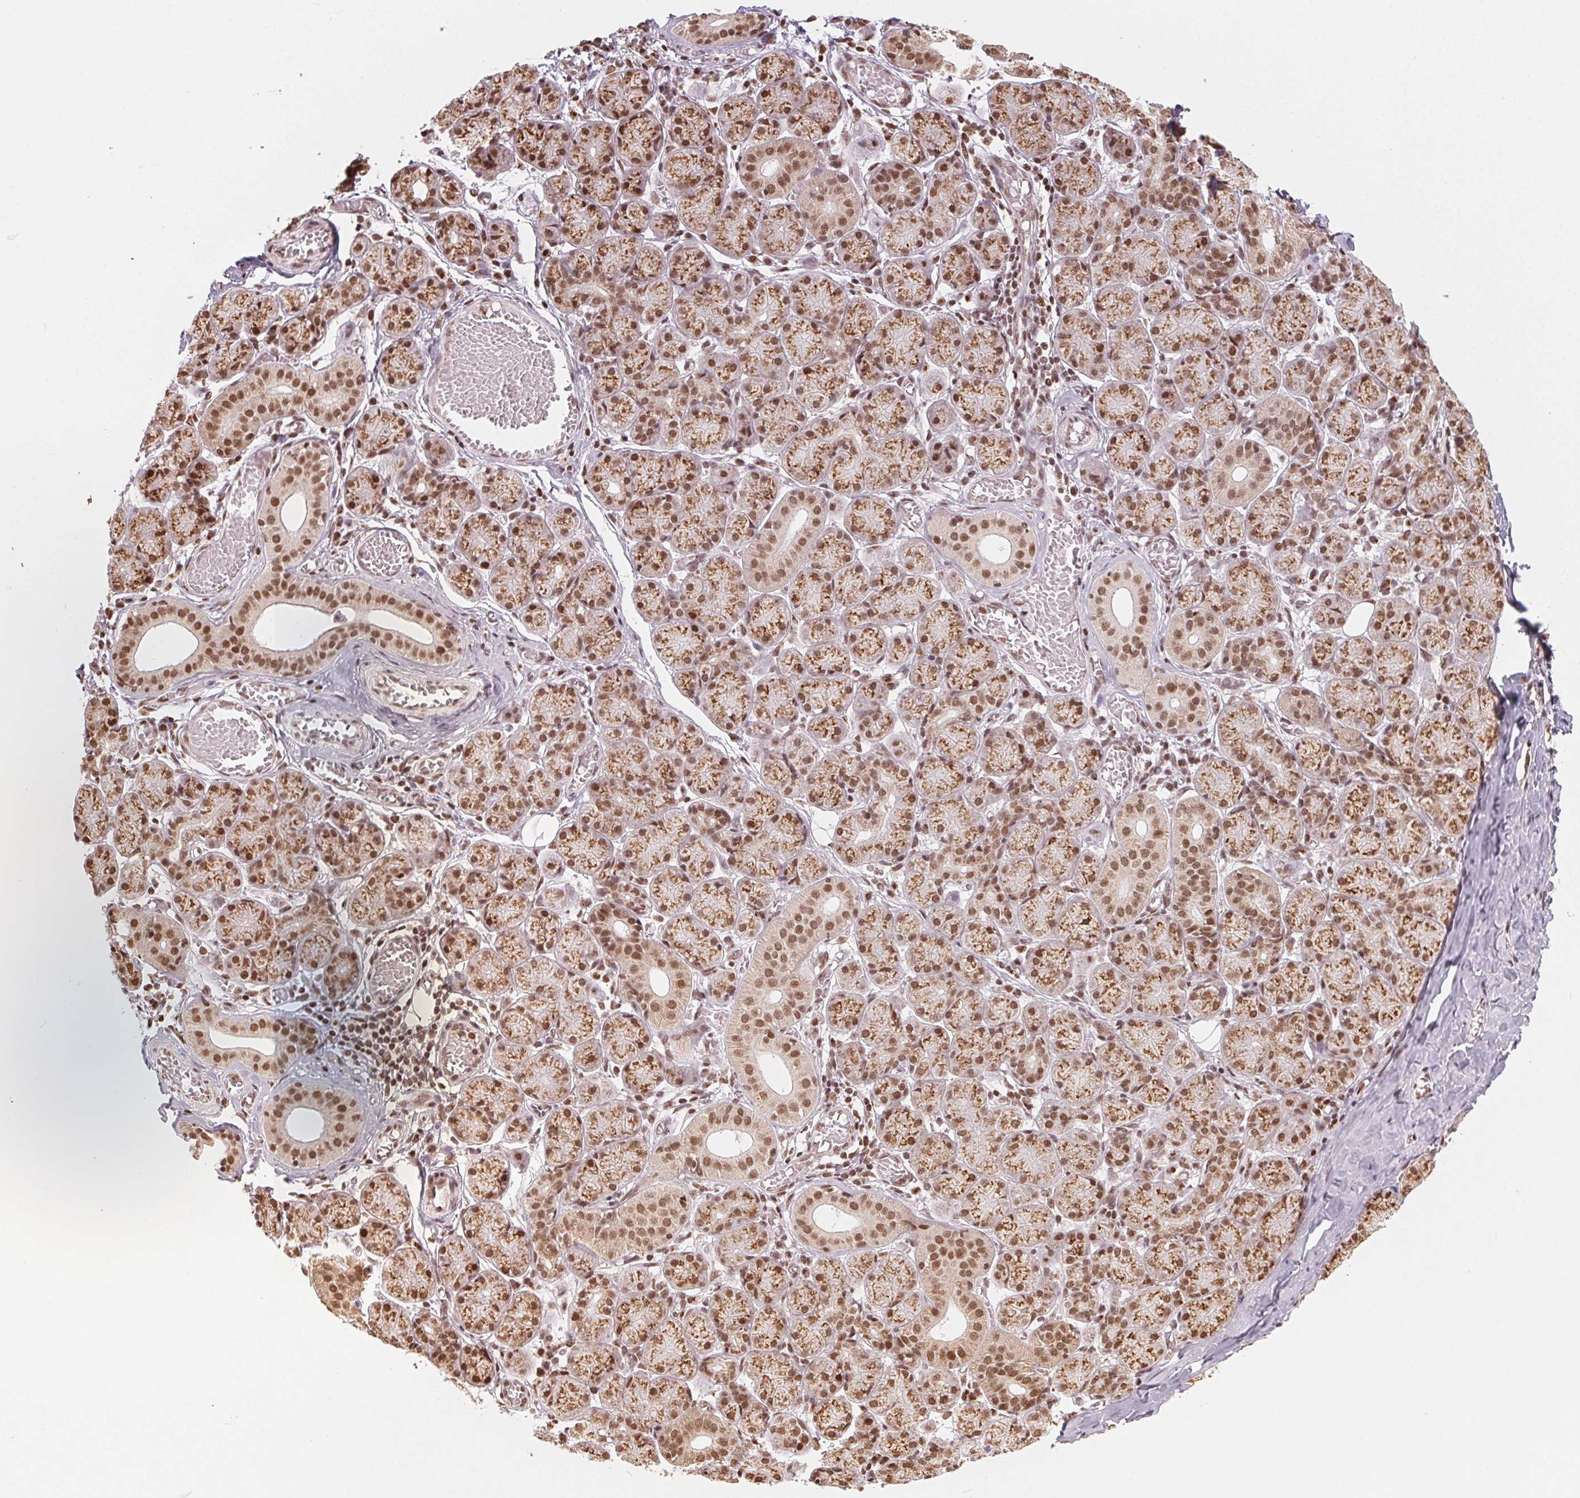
{"staining": {"intensity": "strong", "quantity": ">75%", "location": "cytoplasmic/membranous,nuclear"}, "tissue": "salivary gland", "cell_type": "Glandular cells", "image_type": "normal", "snomed": [{"axis": "morphology", "description": "Normal tissue, NOS"}, {"axis": "topography", "description": "Salivary gland"}, {"axis": "topography", "description": "Peripheral nerve tissue"}], "caption": "Benign salivary gland exhibits strong cytoplasmic/membranous,nuclear staining in approximately >75% of glandular cells.", "gene": "TOPORS", "patient": {"sex": "female", "age": 24}}